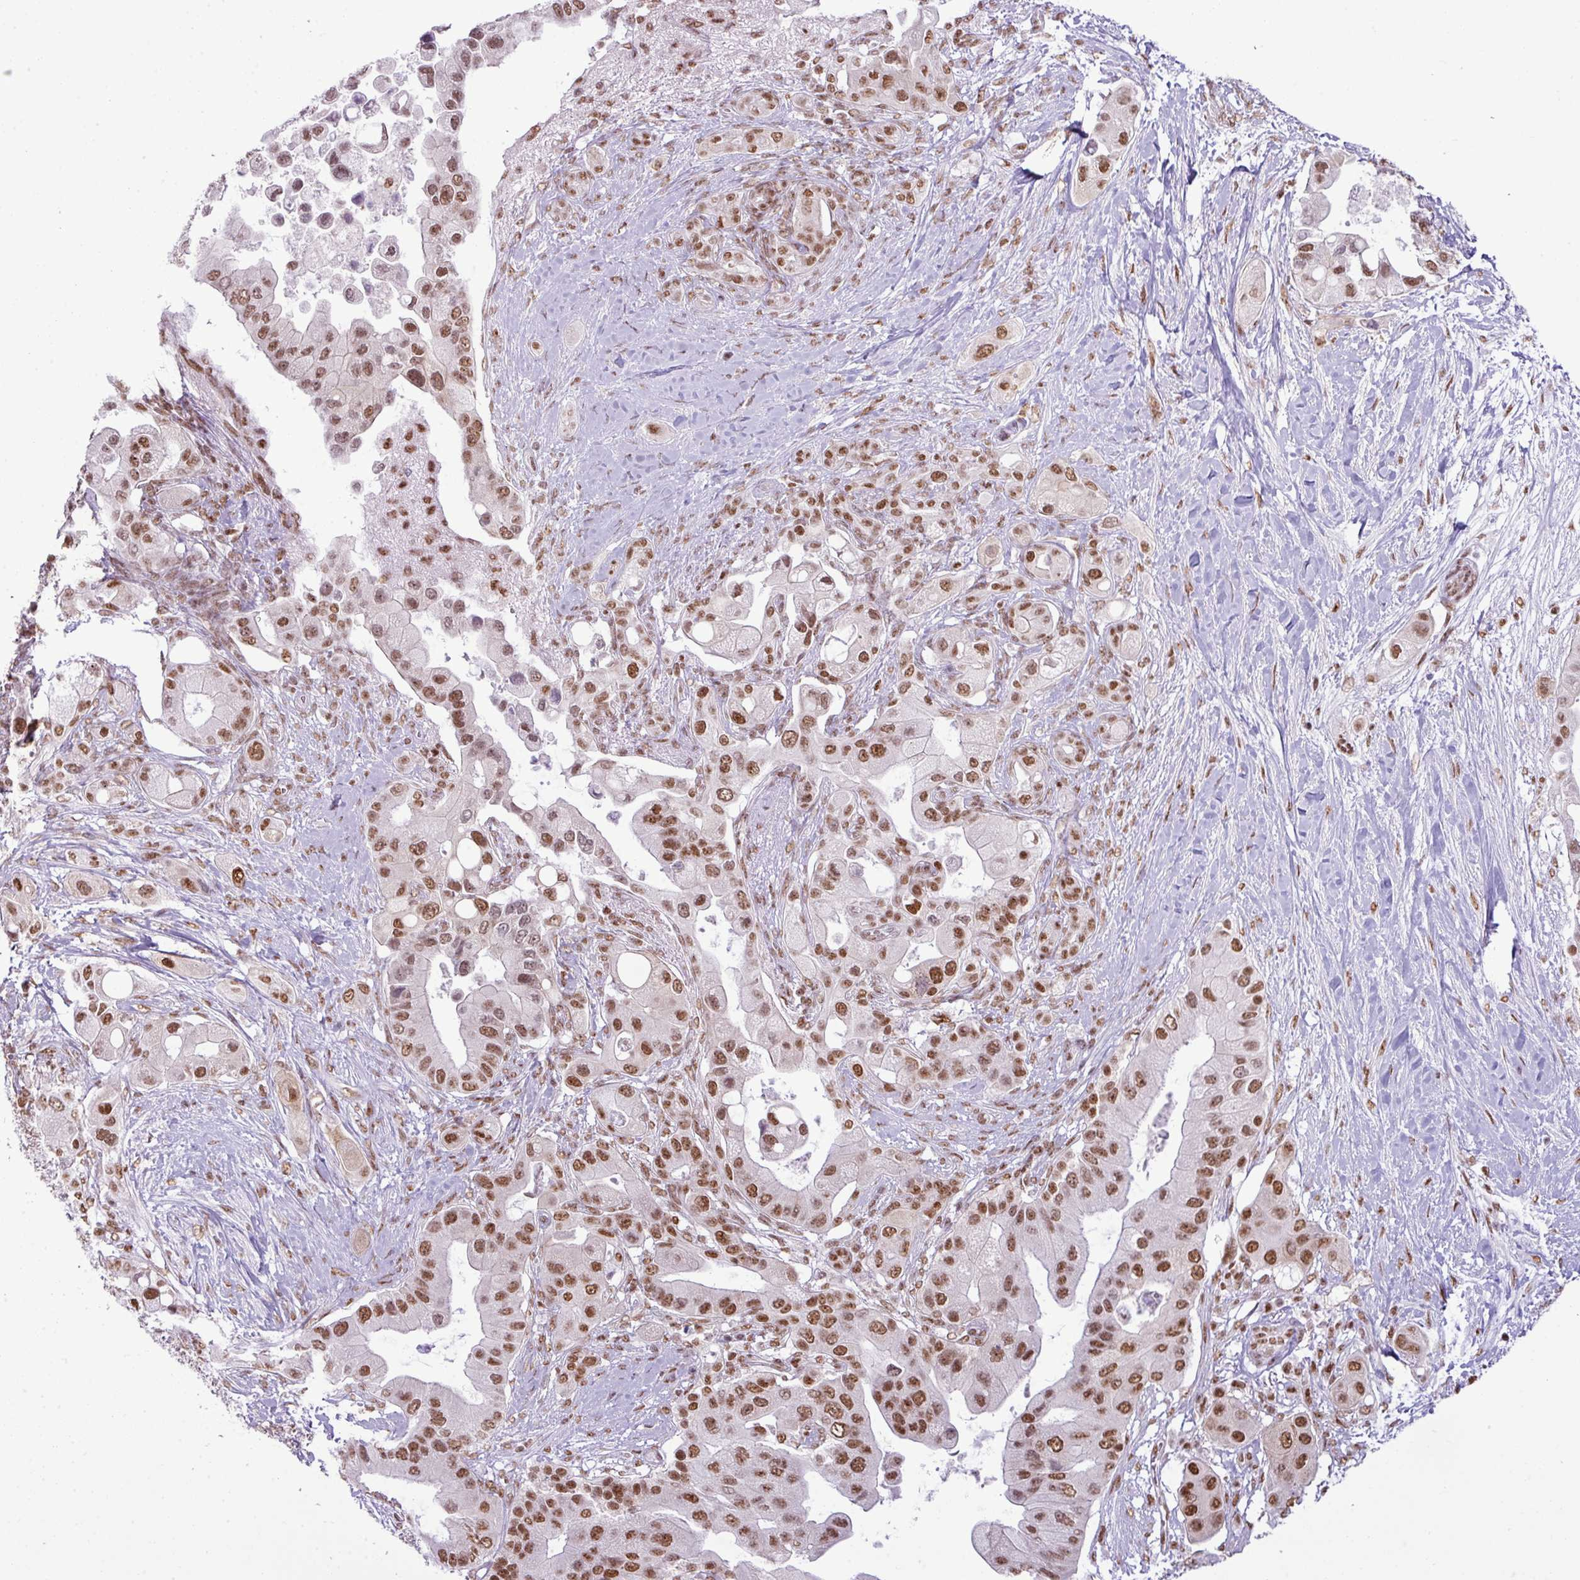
{"staining": {"intensity": "moderate", "quantity": ">75%", "location": "nuclear"}, "tissue": "pancreatic cancer", "cell_type": "Tumor cells", "image_type": "cancer", "snomed": [{"axis": "morphology", "description": "Adenocarcinoma, NOS"}, {"axis": "topography", "description": "Pancreas"}], "caption": "There is medium levels of moderate nuclear staining in tumor cells of pancreatic cancer (adenocarcinoma), as demonstrated by immunohistochemical staining (brown color).", "gene": "ARL6IP4", "patient": {"sex": "male", "age": 57}}